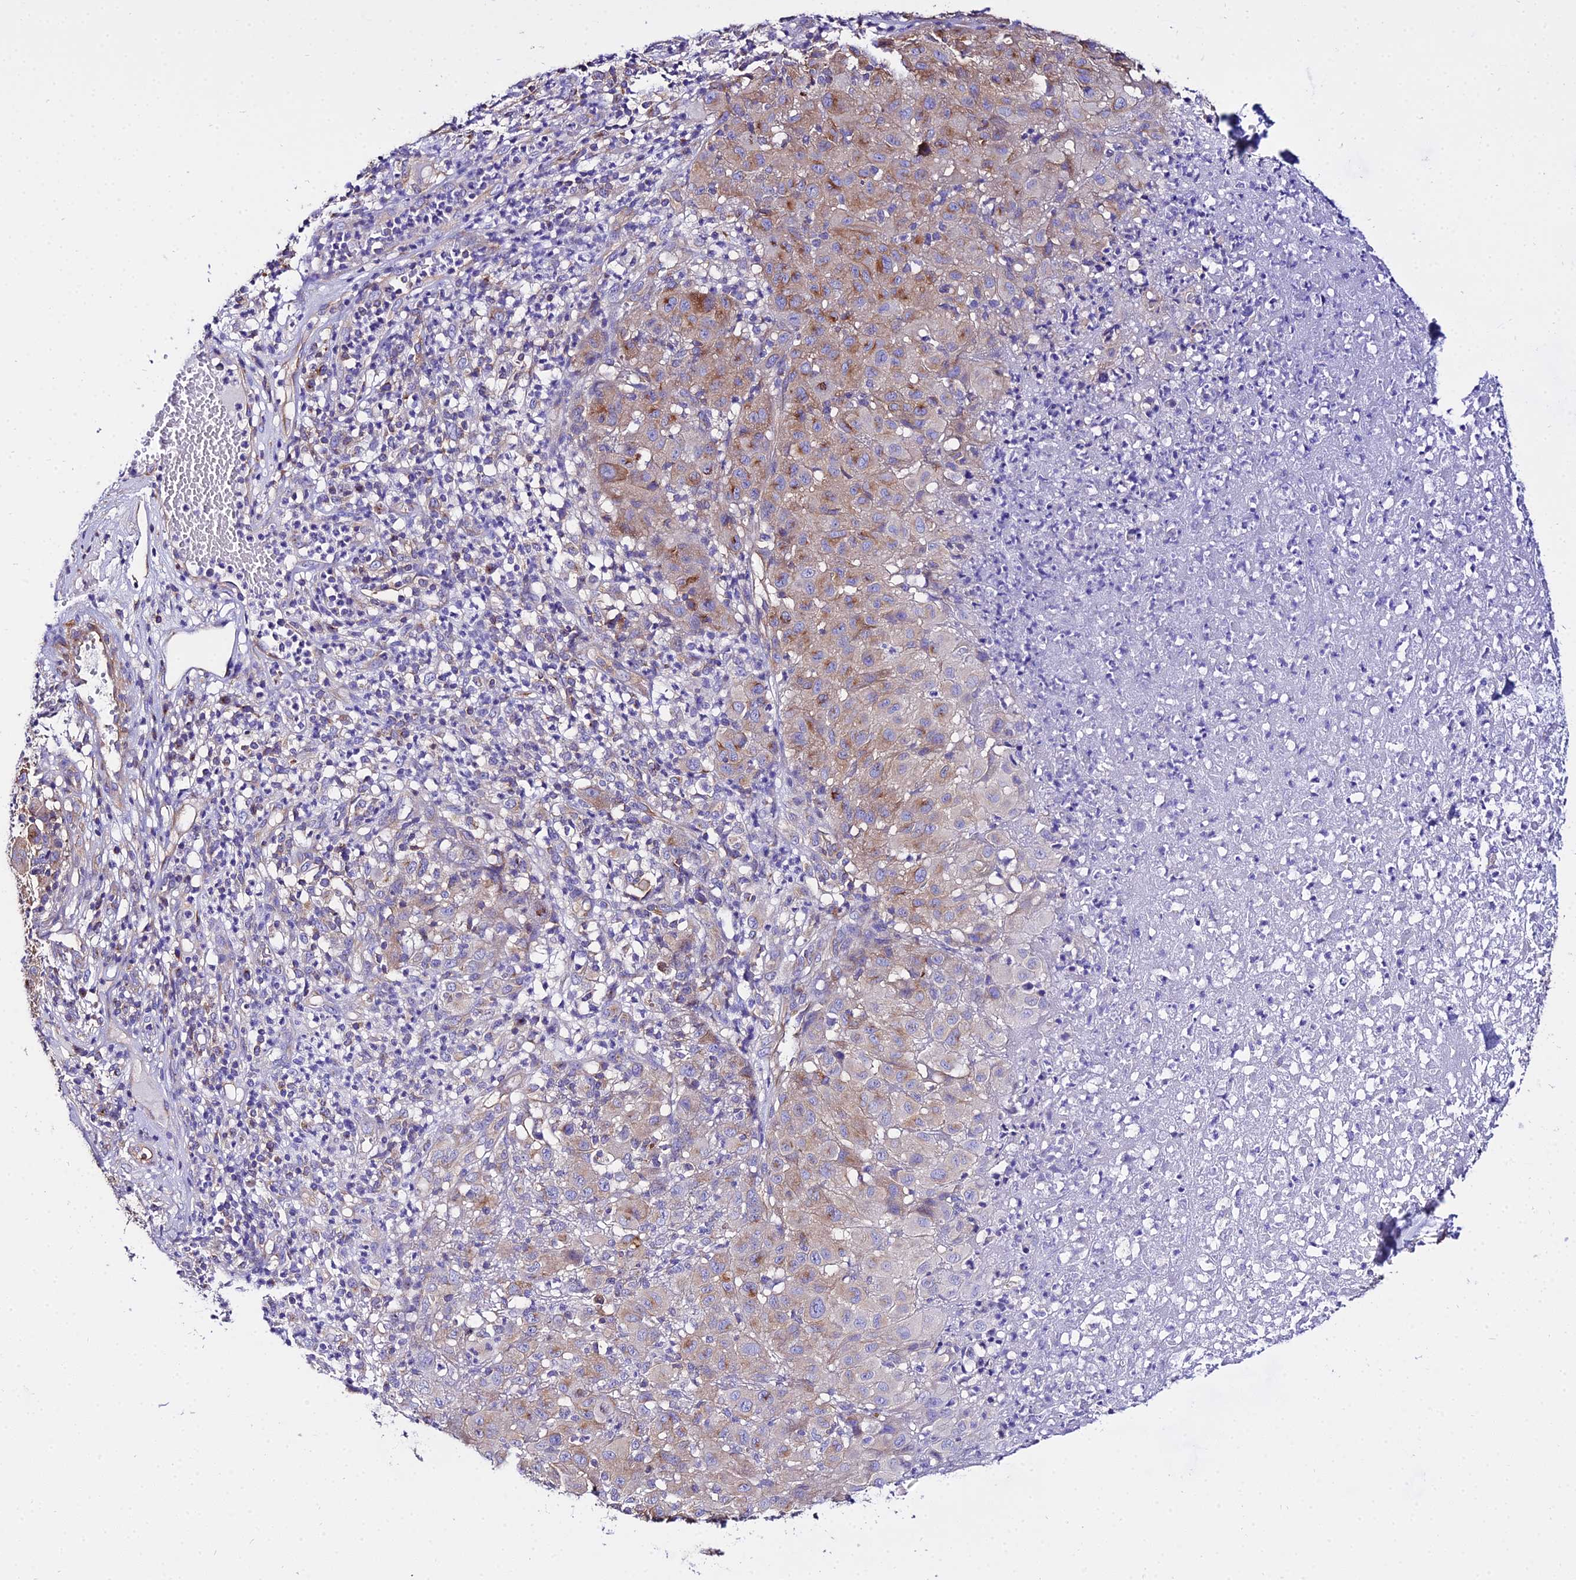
{"staining": {"intensity": "moderate", "quantity": "25%-75%", "location": "cytoplasmic/membranous"}, "tissue": "melanoma", "cell_type": "Tumor cells", "image_type": "cancer", "snomed": [{"axis": "morphology", "description": "Malignant melanoma, NOS"}, {"axis": "topography", "description": "Skin"}], "caption": "DAB immunohistochemical staining of human malignant melanoma exhibits moderate cytoplasmic/membranous protein positivity in about 25%-75% of tumor cells. (DAB IHC with brightfield microscopy, high magnification).", "gene": "TUBA3D", "patient": {"sex": "male", "age": 73}}